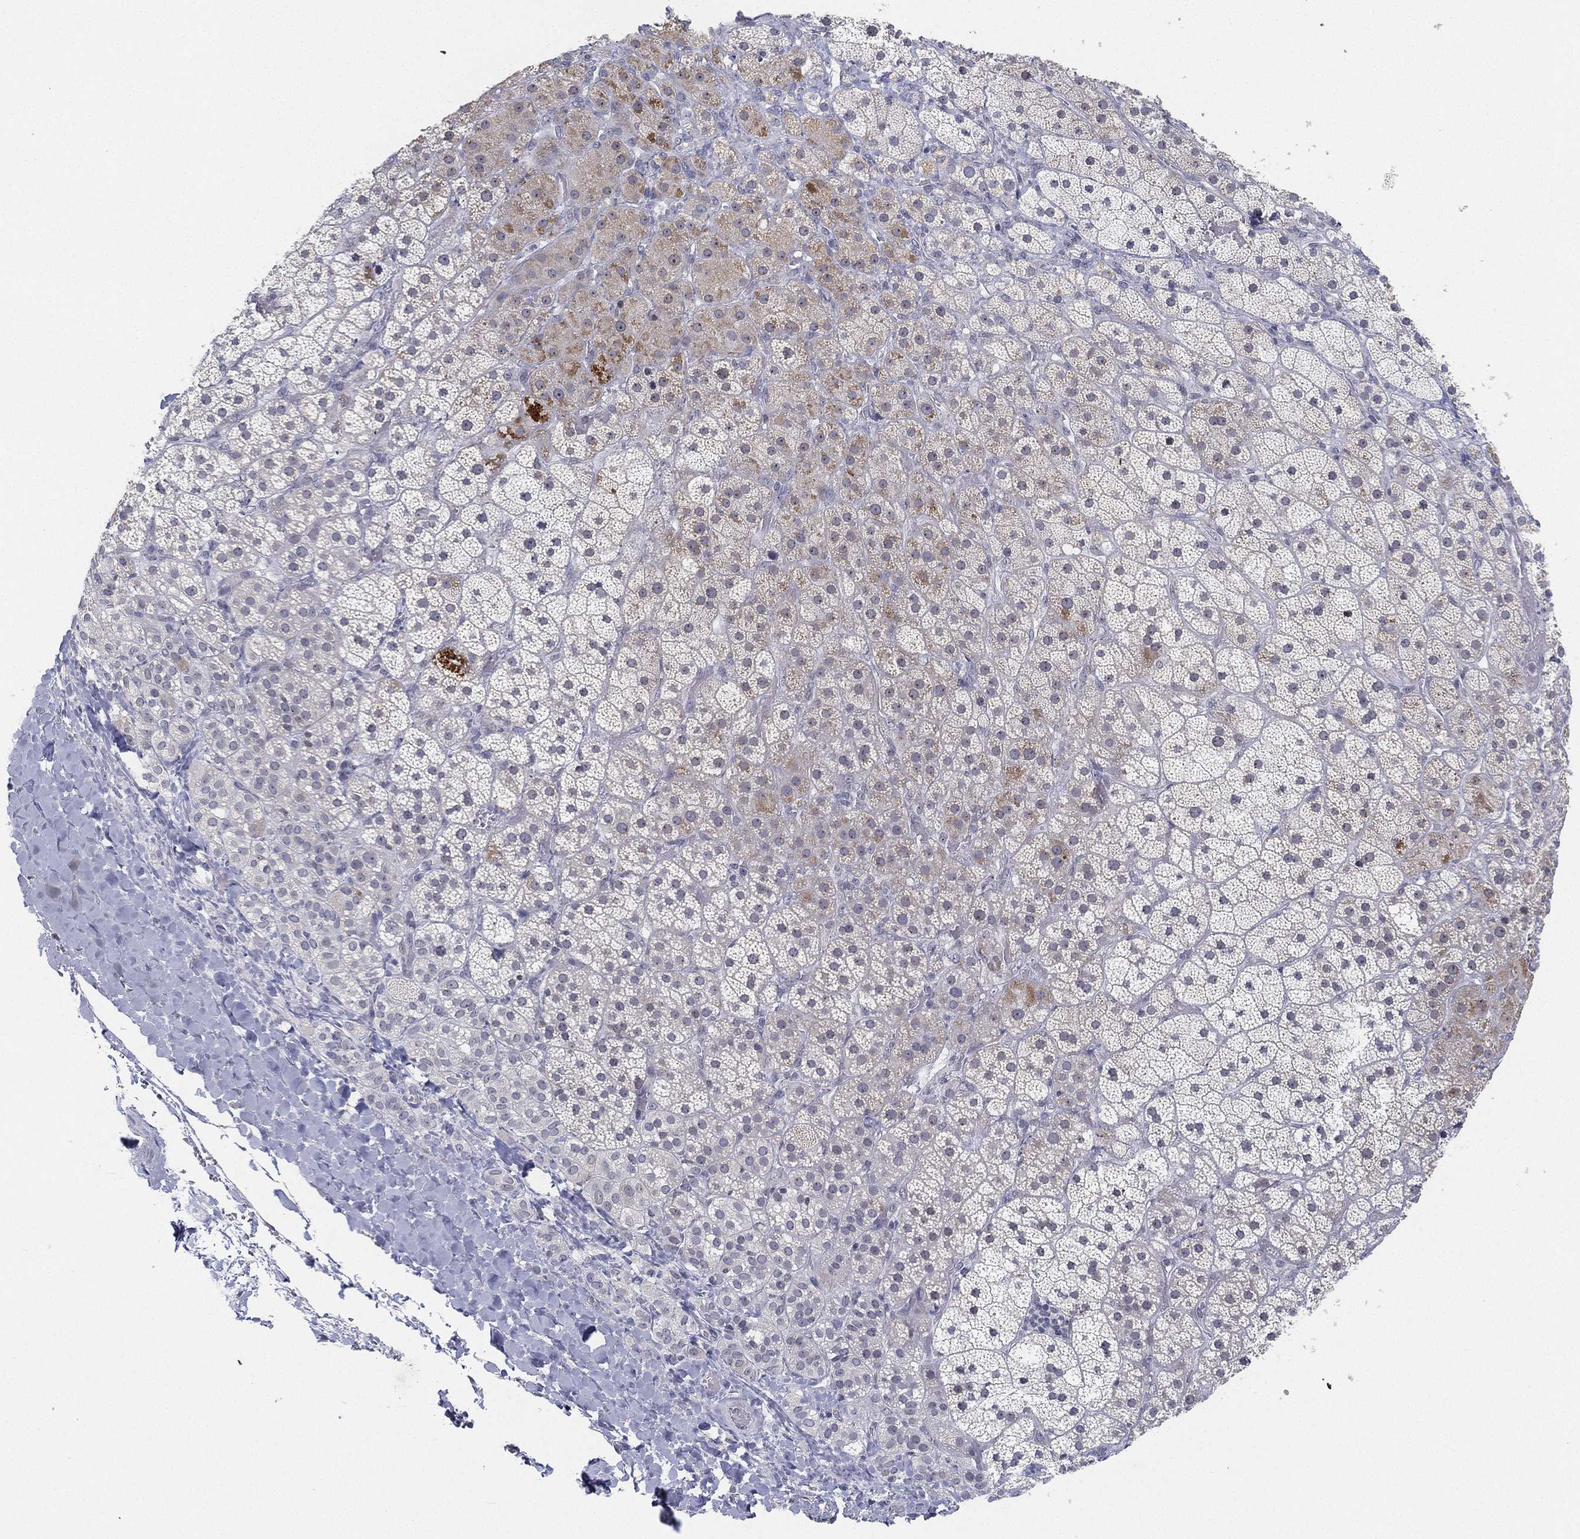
{"staining": {"intensity": "moderate", "quantity": "<25%", "location": "cytoplasmic/membranous"}, "tissue": "adrenal gland", "cell_type": "Glandular cells", "image_type": "normal", "snomed": [{"axis": "morphology", "description": "Normal tissue, NOS"}, {"axis": "topography", "description": "Adrenal gland"}], "caption": "The photomicrograph demonstrates staining of benign adrenal gland, revealing moderate cytoplasmic/membranous protein expression (brown color) within glandular cells.", "gene": "MS4A8", "patient": {"sex": "male", "age": 57}}